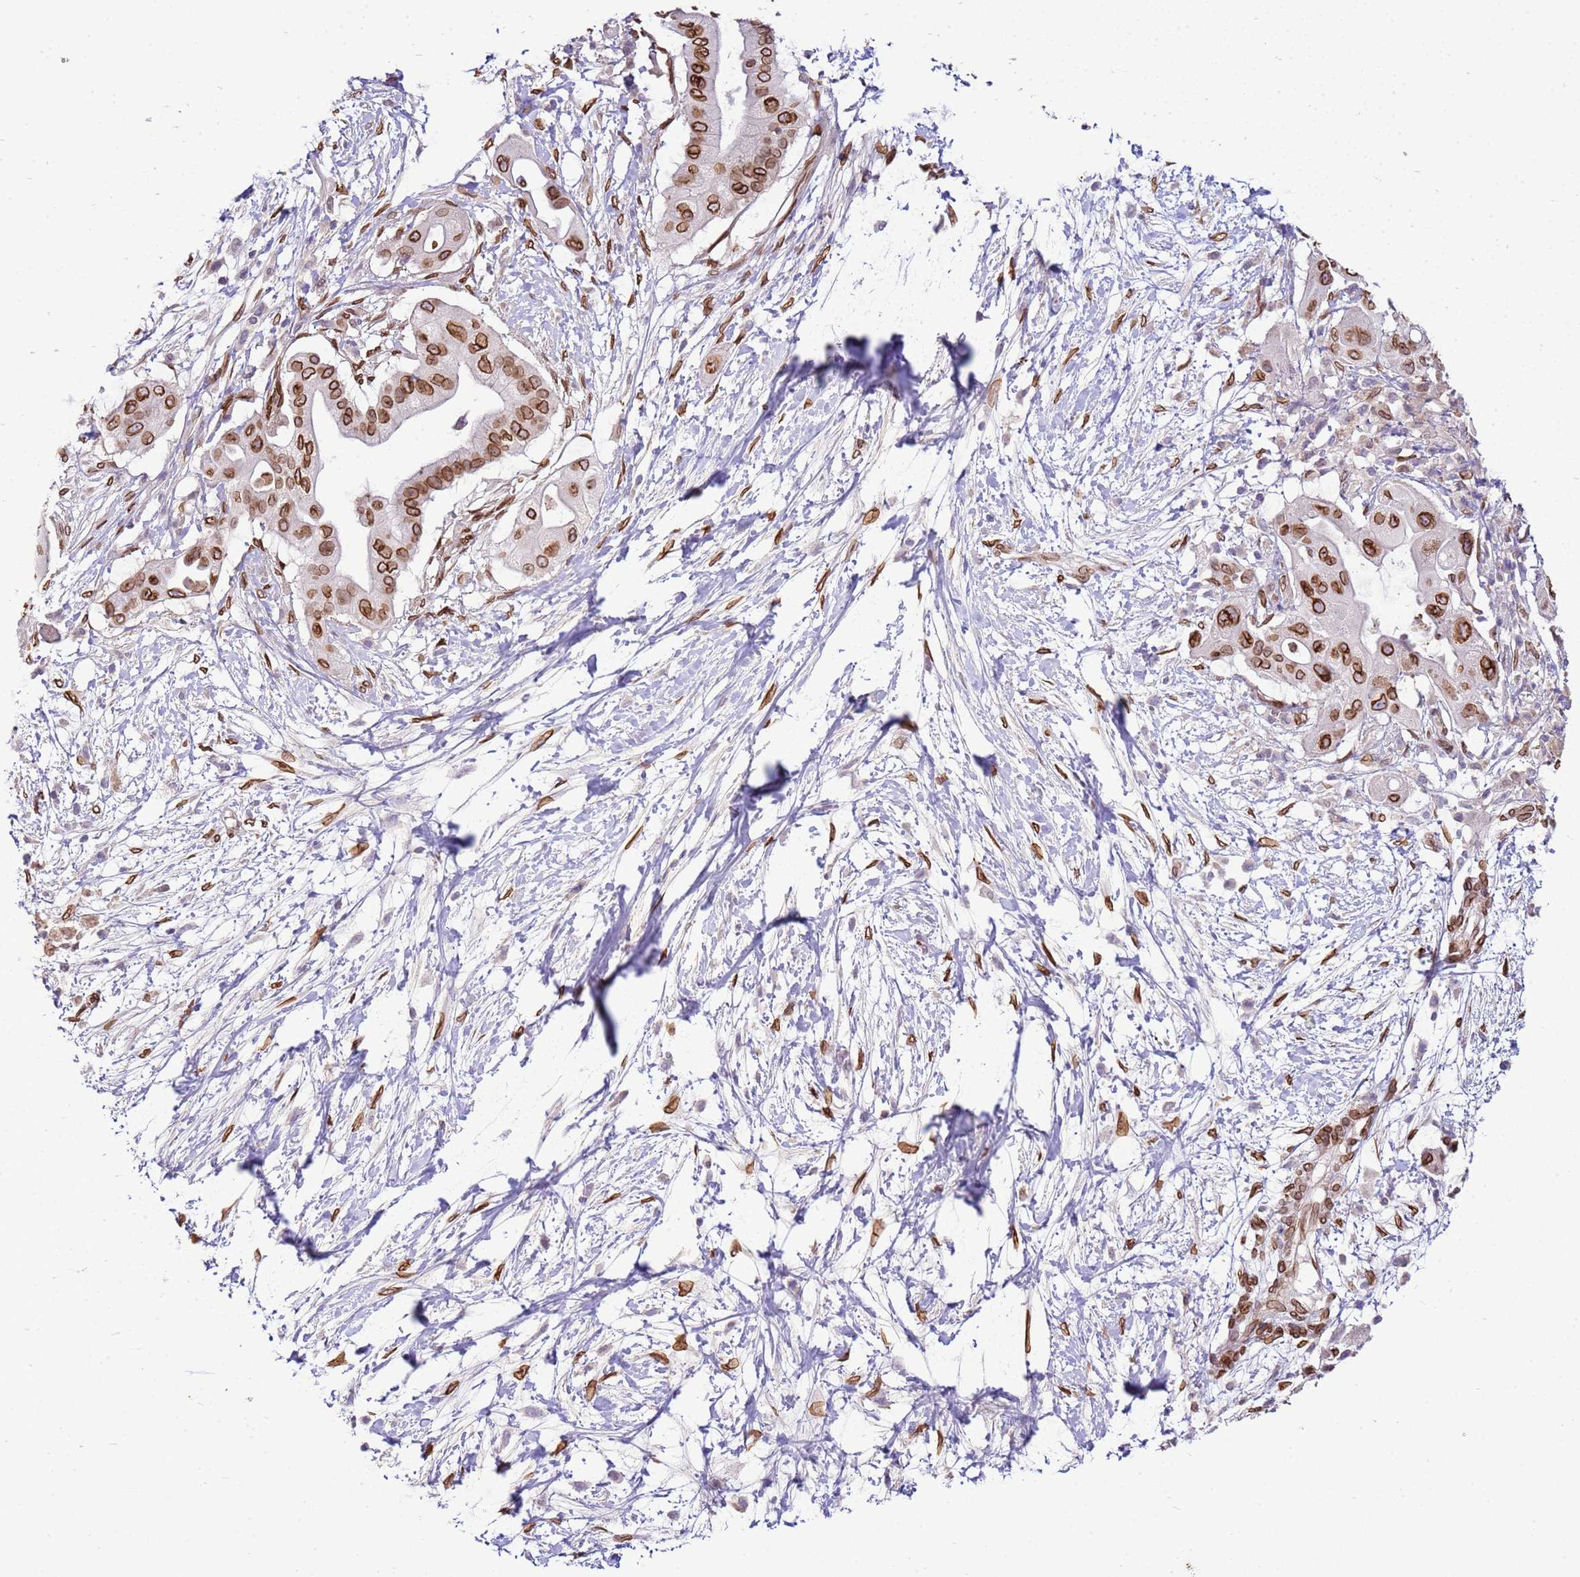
{"staining": {"intensity": "strong", "quantity": ">75%", "location": "cytoplasmic/membranous,nuclear"}, "tissue": "pancreatic cancer", "cell_type": "Tumor cells", "image_type": "cancer", "snomed": [{"axis": "morphology", "description": "Adenocarcinoma, NOS"}, {"axis": "topography", "description": "Pancreas"}], "caption": "Protein expression analysis of human pancreatic cancer (adenocarcinoma) reveals strong cytoplasmic/membranous and nuclear positivity in about >75% of tumor cells. Nuclei are stained in blue.", "gene": "TMEM47", "patient": {"sex": "male", "age": 68}}